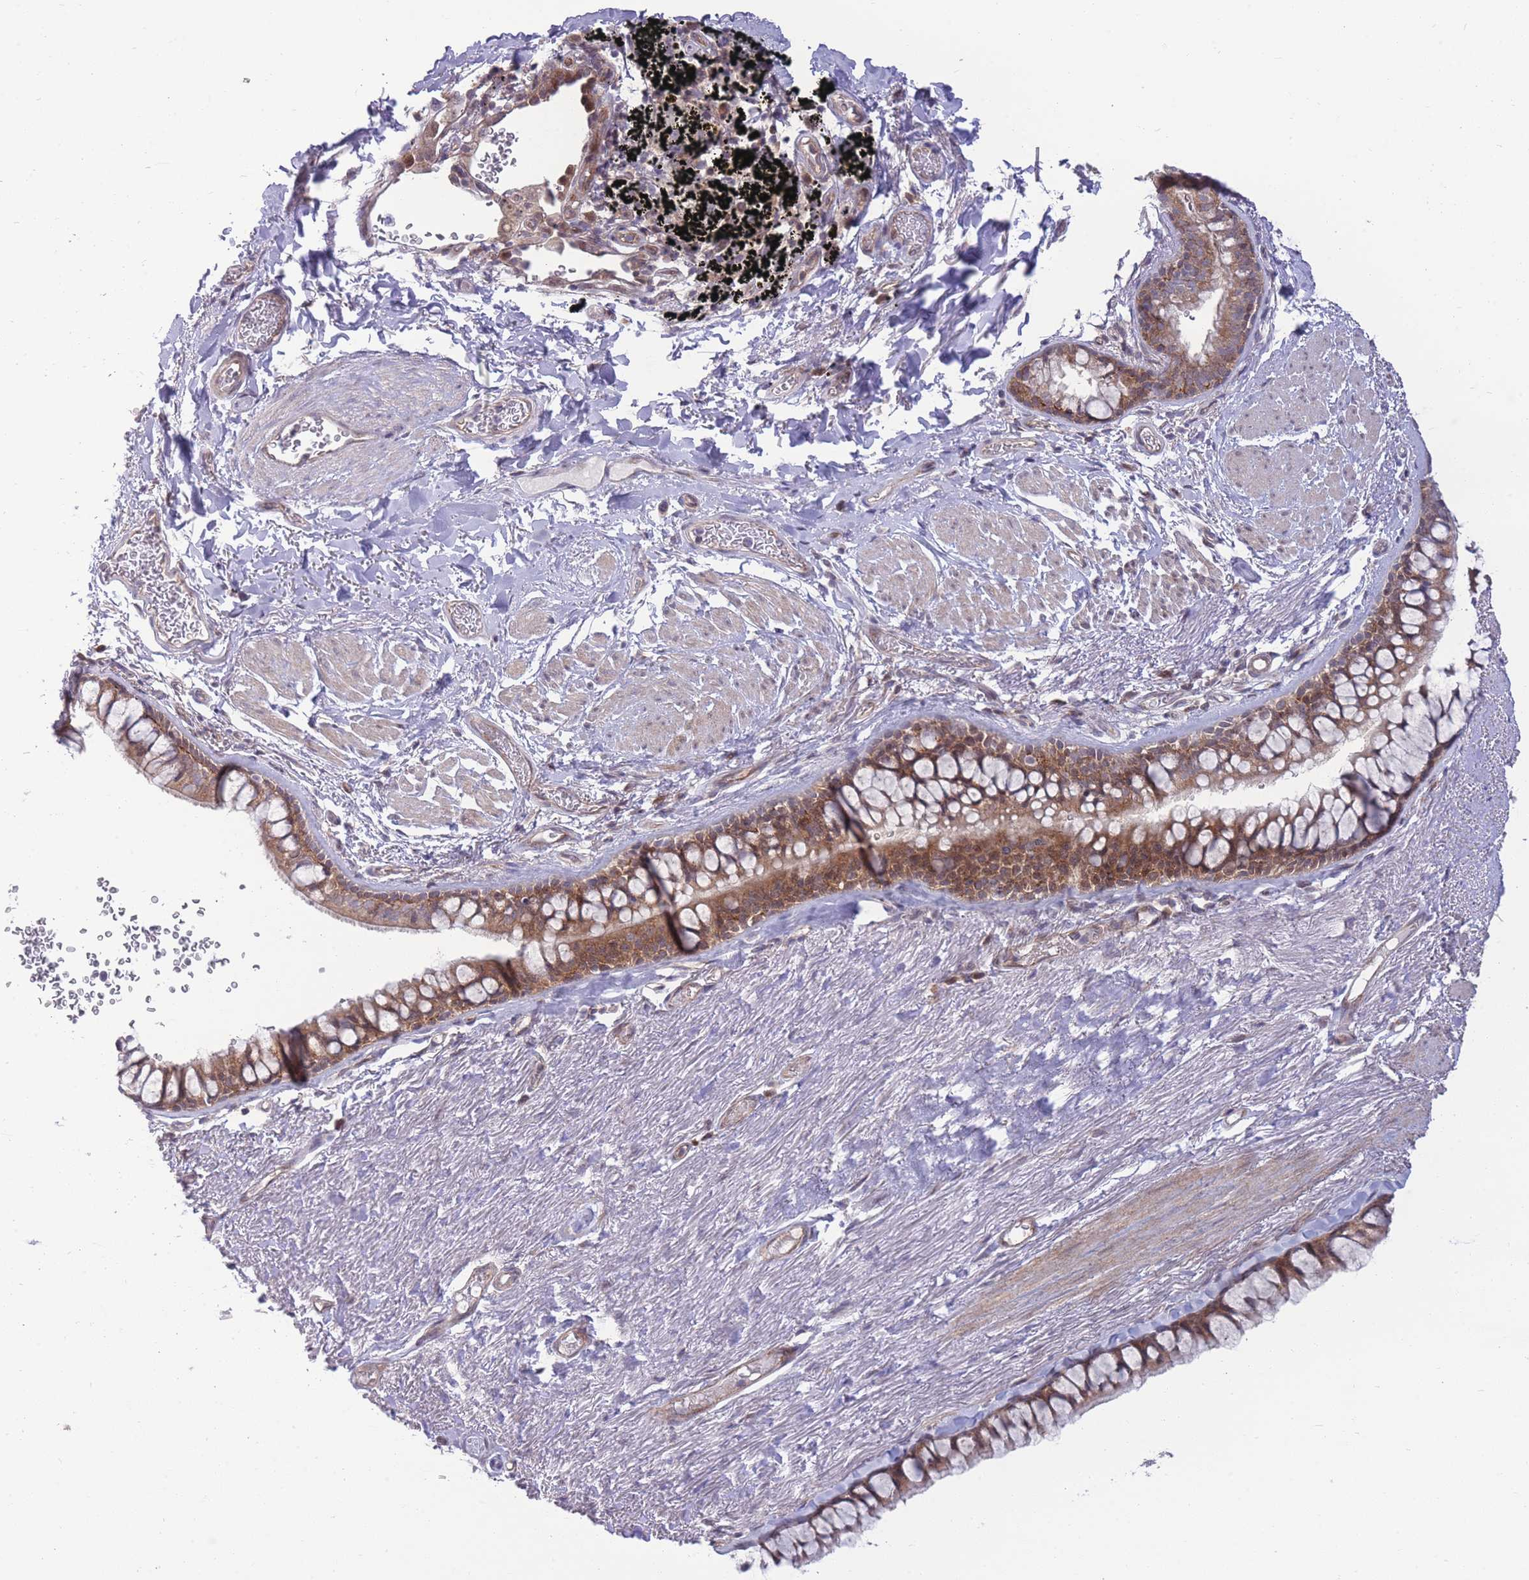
{"staining": {"intensity": "moderate", "quantity": ">75%", "location": "cytoplasmic/membranous"}, "tissue": "bronchus", "cell_type": "Respiratory epithelial cells", "image_type": "normal", "snomed": [{"axis": "morphology", "description": "Normal tissue, NOS"}, {"axis": "topography", "description": "Bronchus"}], "caption": "A brown stain highlights moderate cytoplasmic/membranous positivity of a protein in respiratory epithelial cells of unremarkable human bronchus. (brown staining indicates protein expression, while blue staining denotes nuclei).", "gene": "RIC8A", "patient": {"sex": "male", "age": 65}}